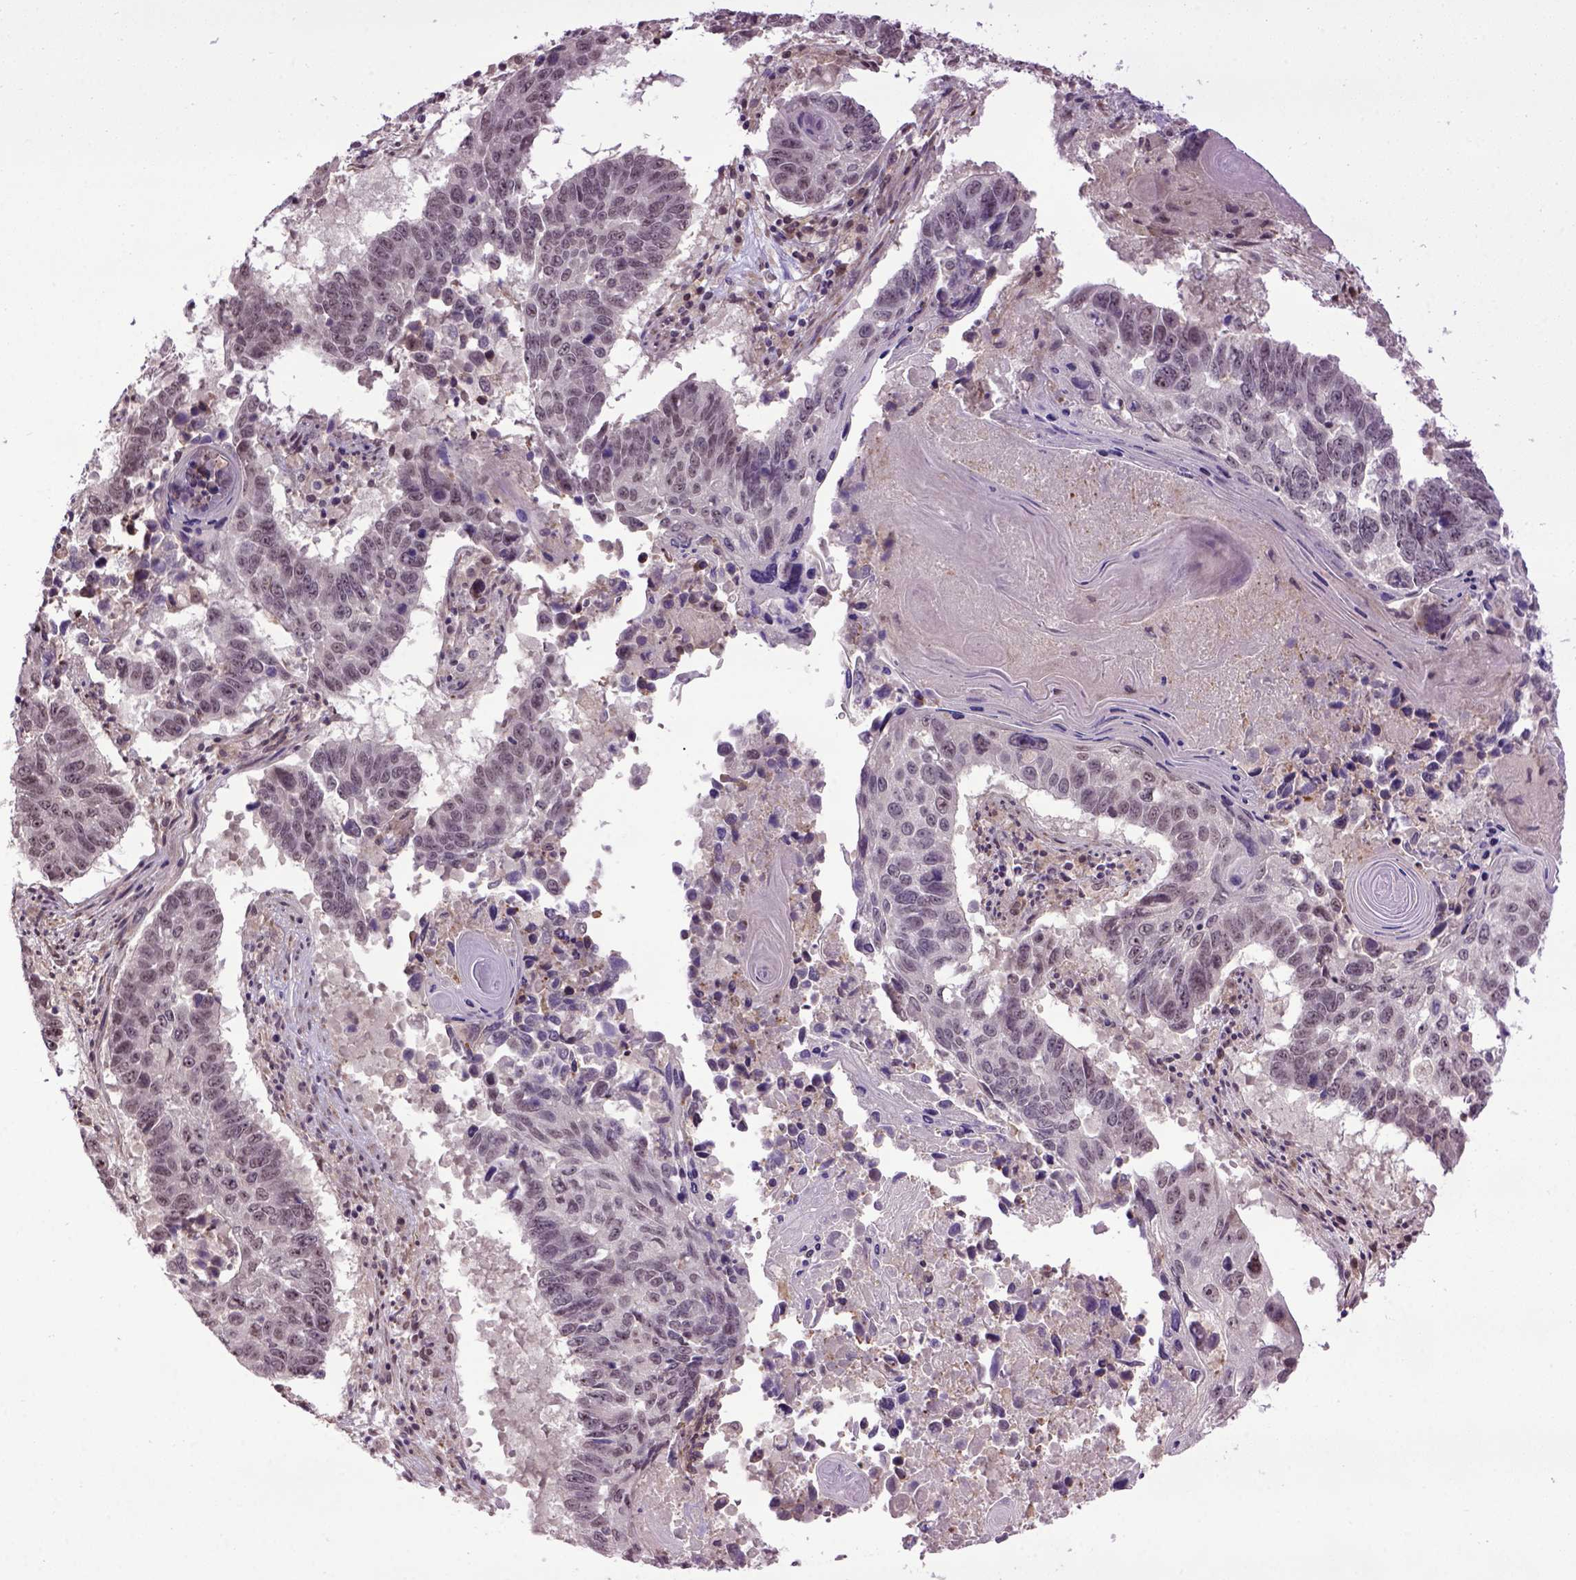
{"staining": {"intensity": "negative", "quantity": "none", "location": "none"}, "tissue": "lung cancer", "cell_type": "Tumor cells", "image_type": "cancer", "snomed": [{"axis": "morphology", "description": "Squamous cell carcinoma, NOS"}, {"axis": "topography", "description": "Lung"}], "caption": "An IHC photomicrograph of lung squamous cell carcinoma is shown. There is no staining in tumor cells of lung squamous cell carcinoma. The staining is performed using DAB (3,3'-diaminobenzidine) brown chromogen with nuclei counter-stained in using hematoxylin.", "gene": "RAB43", "patient": {"sex": "male", "age": 73}}